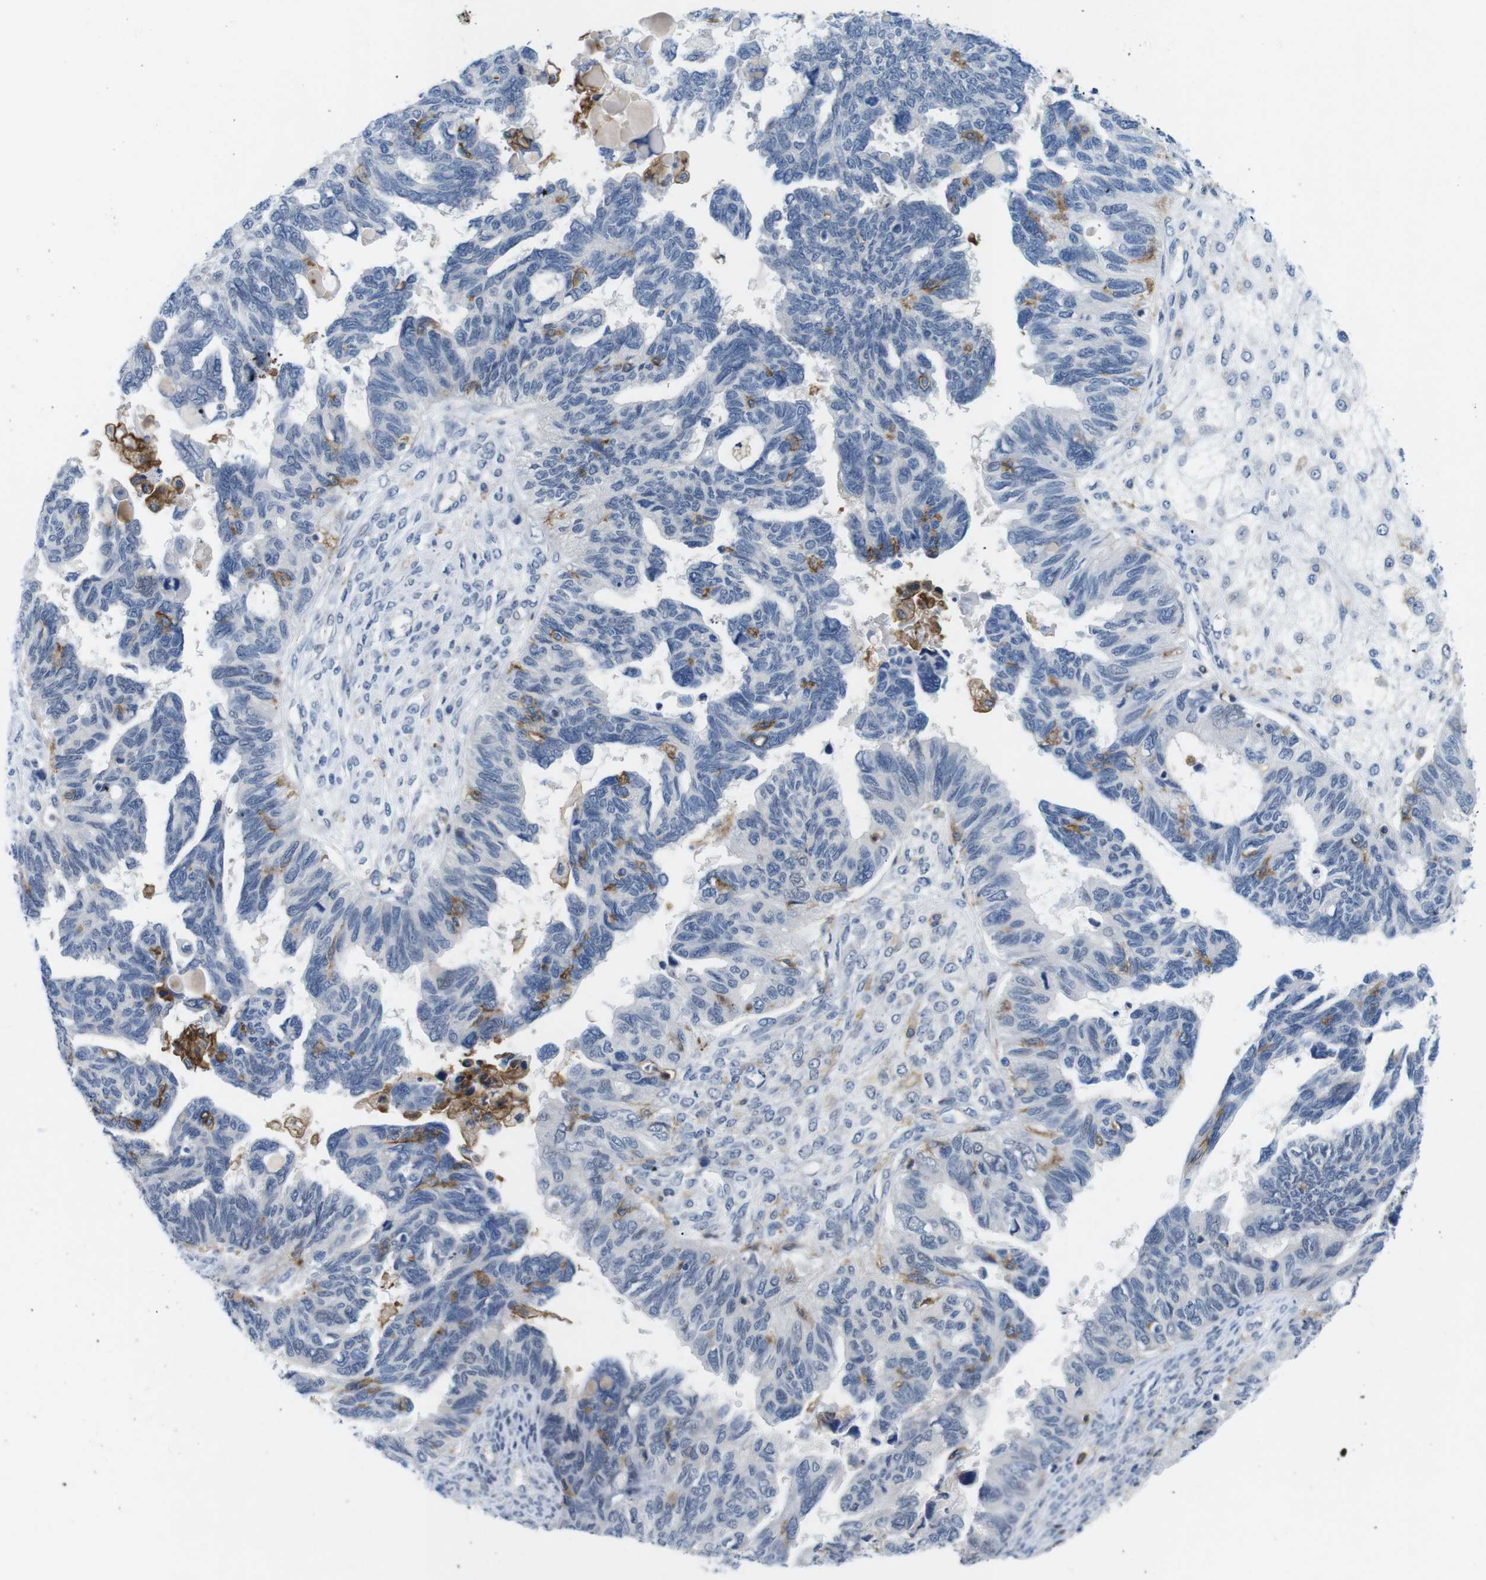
{"staining": {"intensity": "negative", "quantity": "none", "location": "none"}, "tissue": "ovarian cancer", "cell_type": "Tumor cells", "image_type": "cancer", "snomed": [{"axis": "morphology", "description": "Cystadenocarcinoma, serous, NOS"}, {"axis": "topography", "description": "Ovary"}], "caption": "Immunohistochemistry (IHC) photomicrograph of neoplastic tissue: human ovarian serous cystadenocarcinoma stained with DAB reveals no significant protein staining in tumor cells.", "gene": "CD300C", "patient": {"sex": "female", "age": 79}}